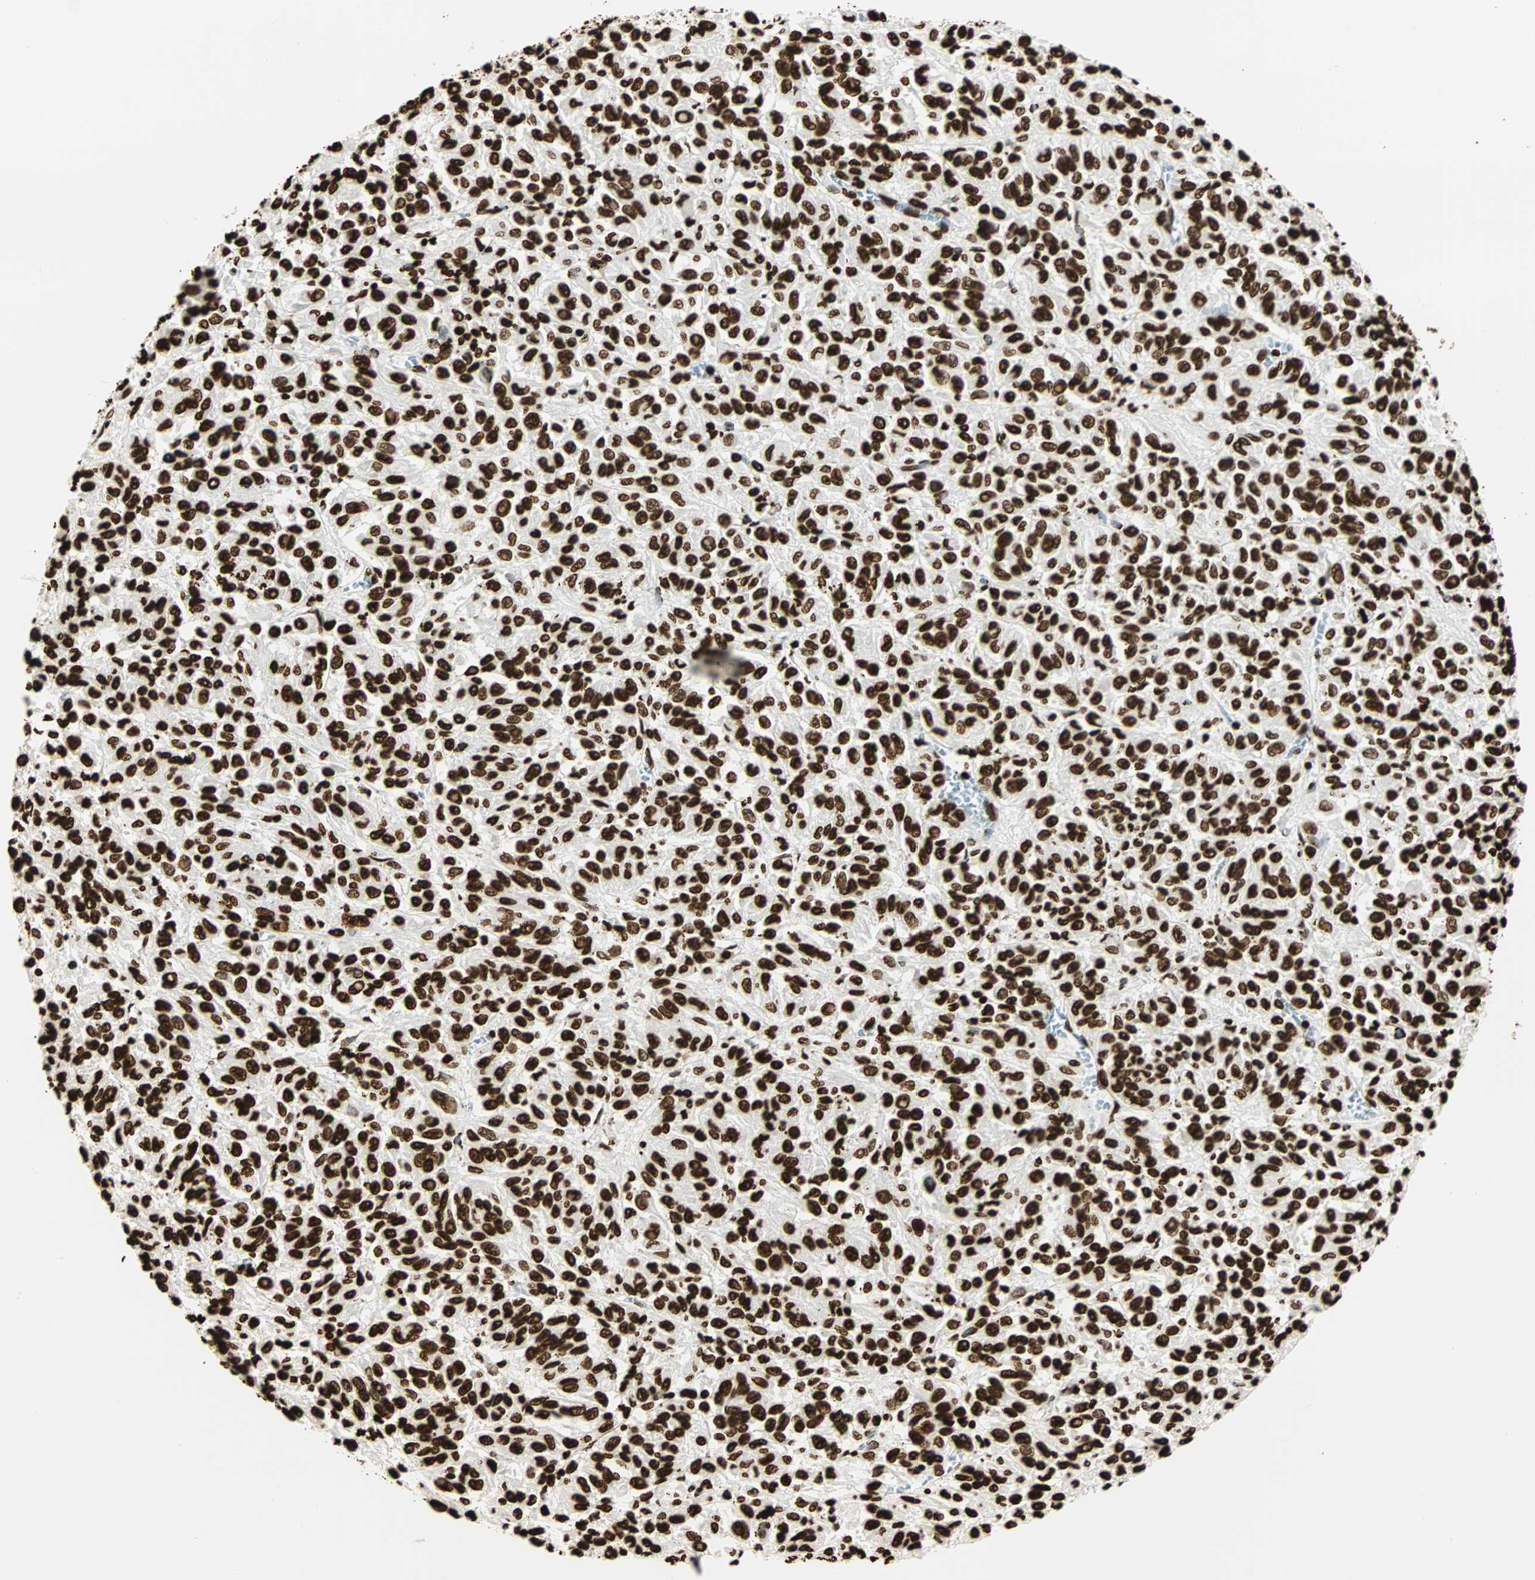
{"staining": {"intensity": "strong", "quantity": ">75%", "location": "nuclear"}, "tissue": "melanoma", "cell_type": "Tumor cells", "image_type": "cancer", "snomed": [{"axis": "morphology", "description": "Malignant melanoma, Metastatic site"}, {"axis": "topography", "description": "Lung"}], "caption": "This micrograph shows immunohistochemistry staining of human malignant melanoma (metastatic site), with high strong nuclear expression in approximately >75% of tumor cells.", "gene": "GLI2", "patient": {"sex": "male", "age": 64}}